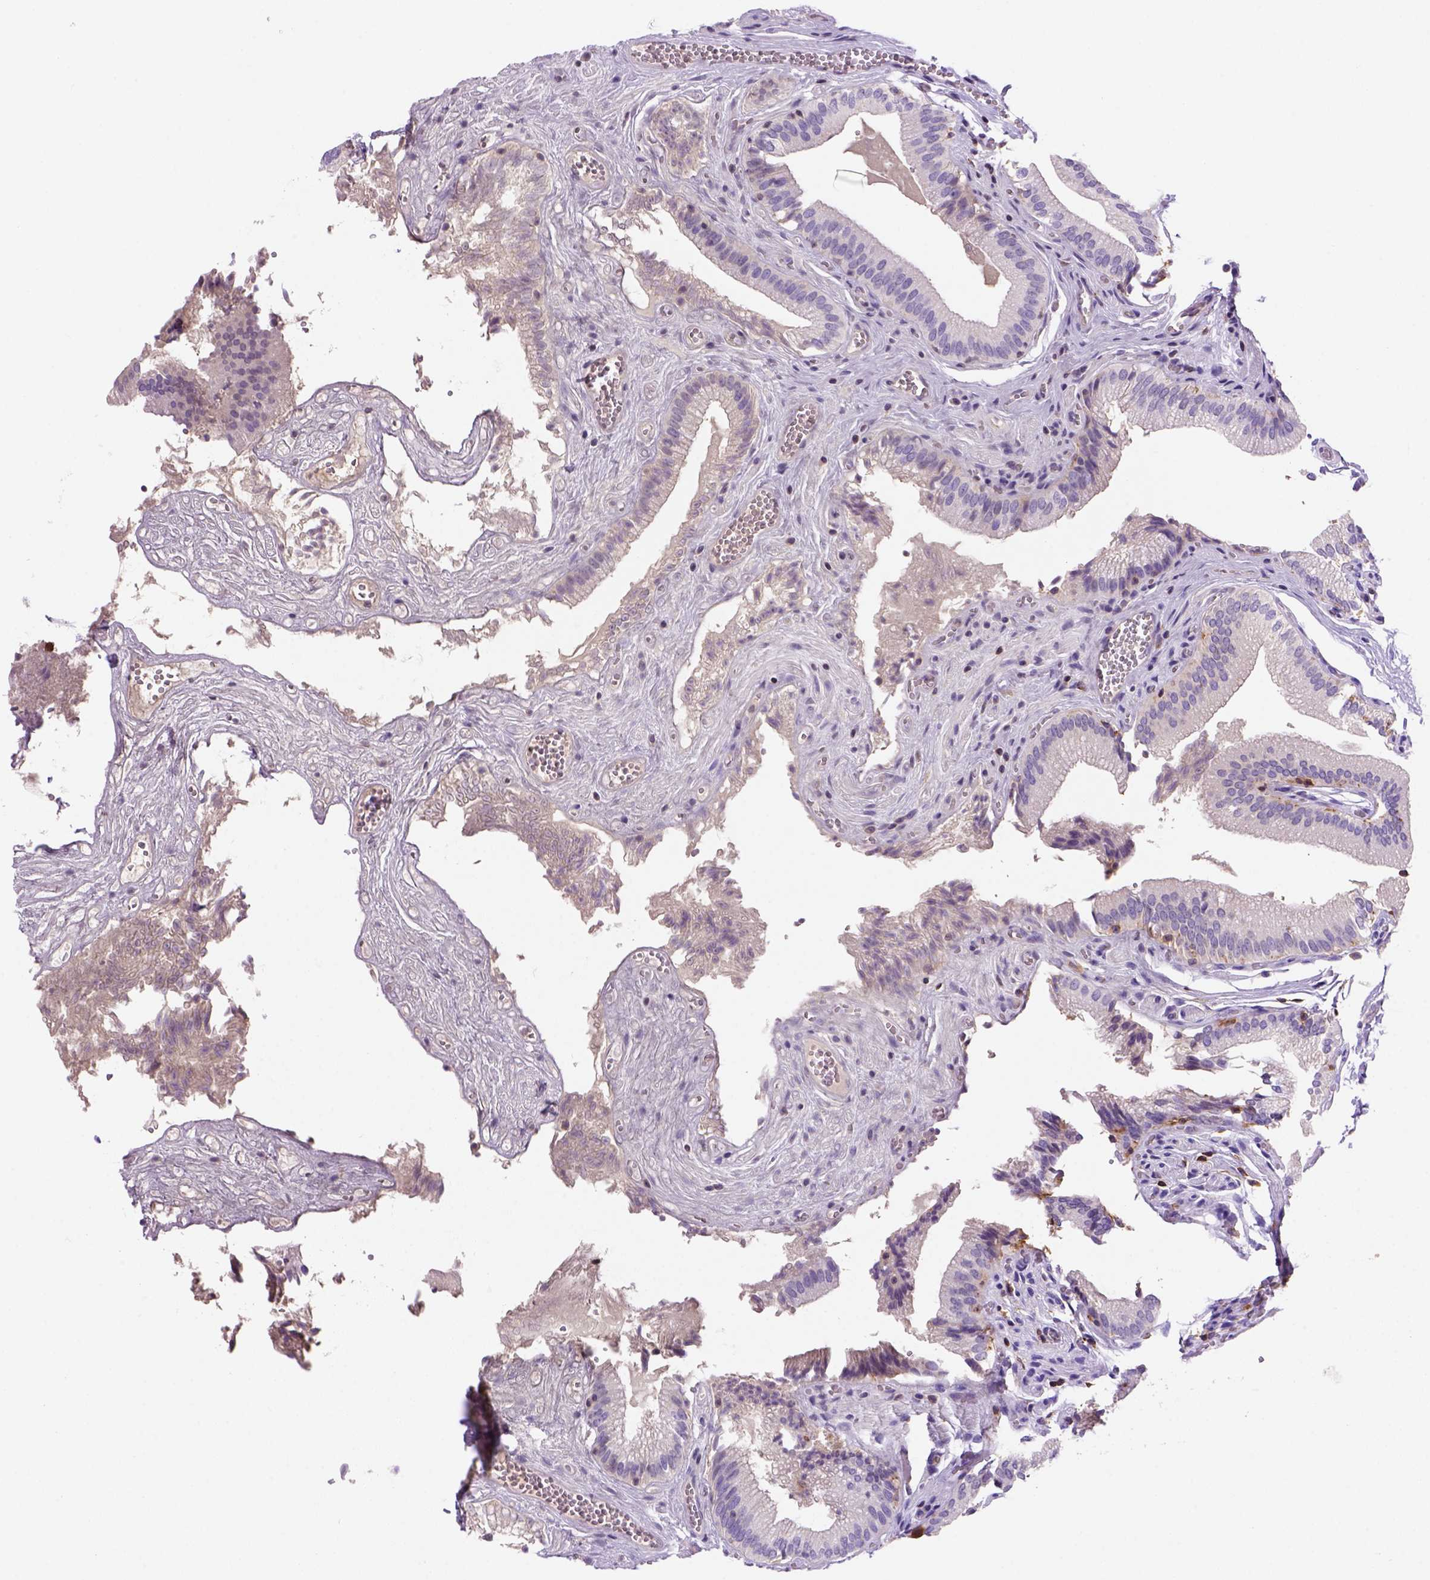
{"staining": {"intensity": "negative", "quantity": "none", "location": "none"}, "tissue": "gallbladder", "cell_type": "Glandular cells", "image_type": "normal", "snomed": [{"axis": "morphology", "description": "Normal tissue, NOS"}, {"axis": "topography", "description": "Gallbladder"}, {"axis": "topography", "description": "Peripheral nerve tissue"}], "caption": "DAB (3,3'-diaminobenzidine) immunohistochemical staining of unremarkable gallbladder exhibits no significant expression in glandular cells. The staining is performed using DAB (3,3'-diaminobenzidine) brown chromogen with nuclei counter-stained in using hematoxylin.", "gene": "INPP5D", "patient": {"sex": "male", "age": 17}}